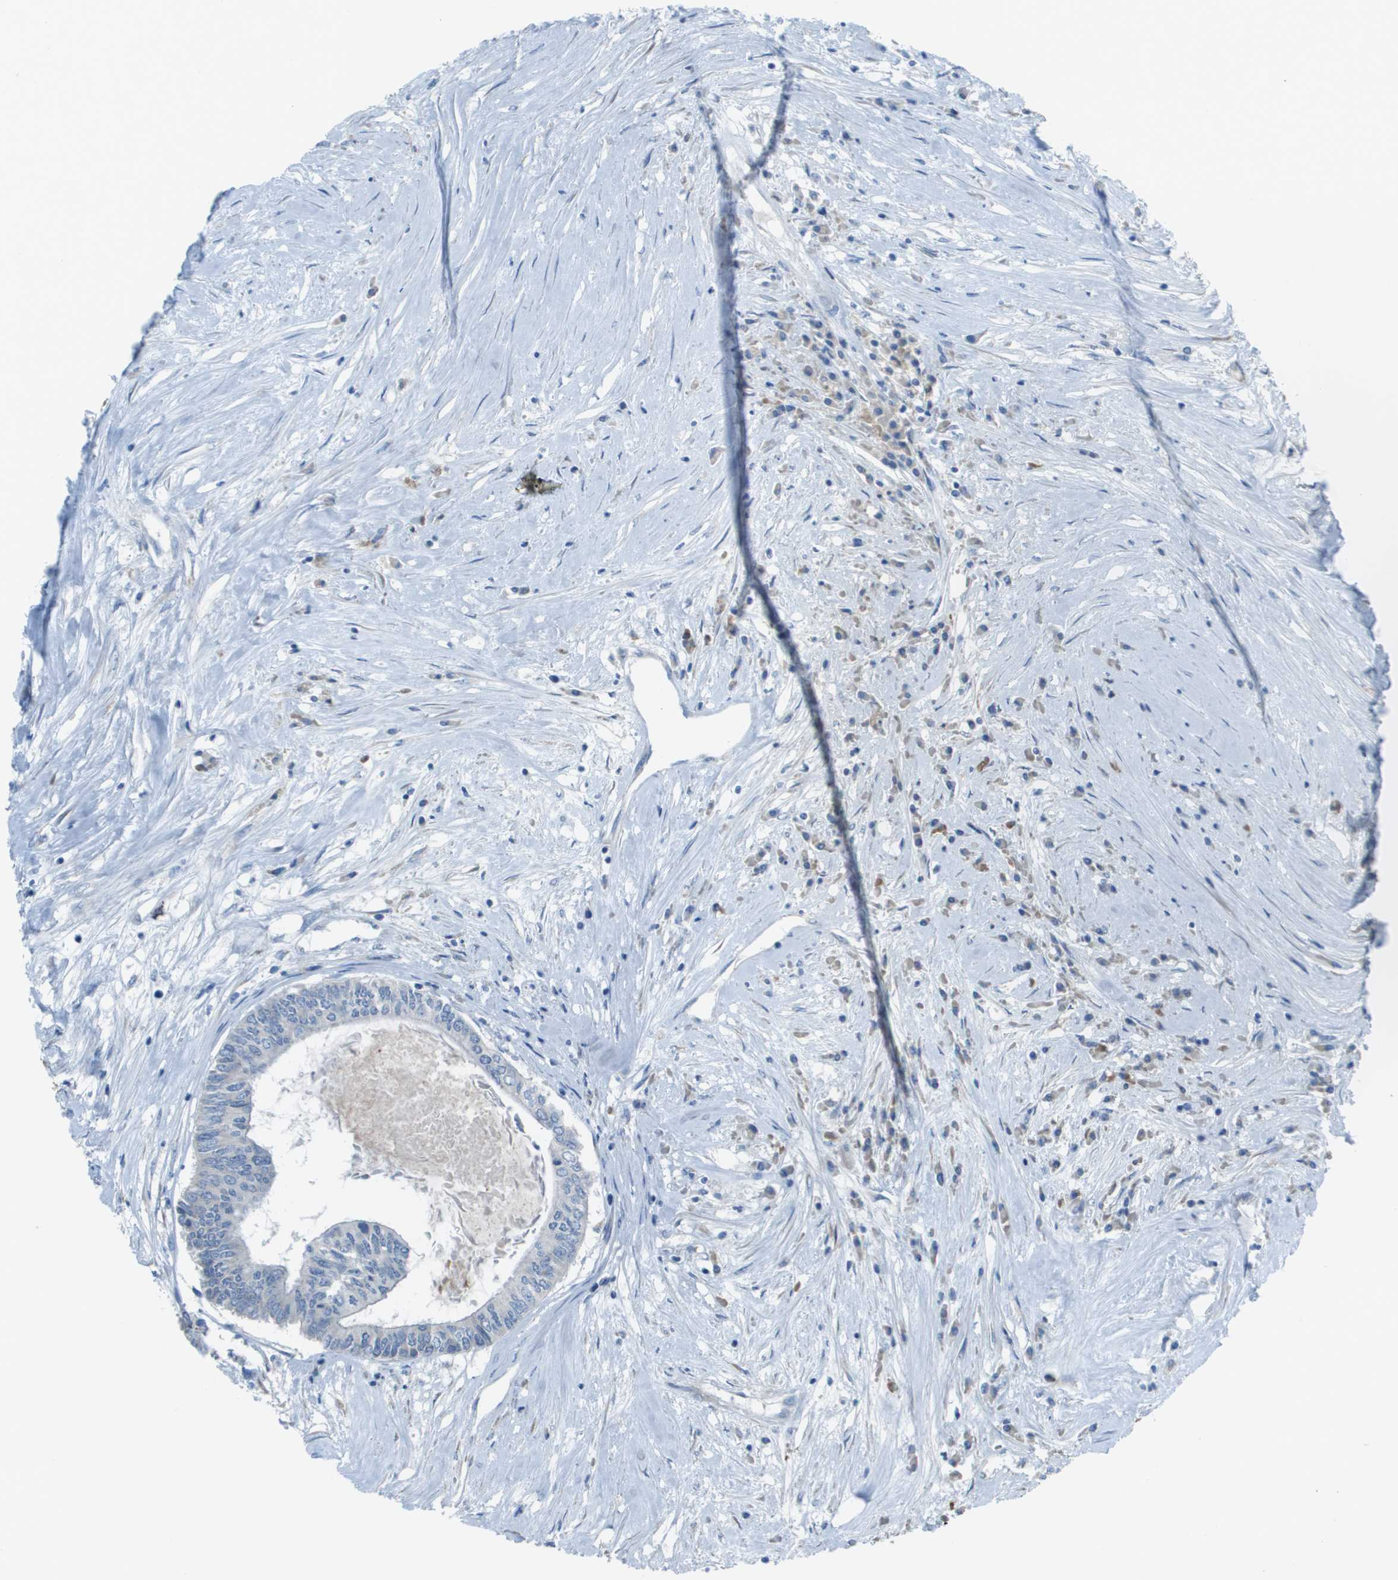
{"staining": {"intensity": "negative", "quantity": "none", "location": "none"}, "tissue": "colorectal cancer", "cell_type": "Tumor cells", "image_type": "cancer", "snomed": [{"axis": "morphology", "description": "Adenocarcinoma, NOS"}, {"axis": "topography", "description": "Rectum"}], "caption": "Tumor cells show no significant positivity in colorectal cancer.", "gene": "PTGDR2", "patient": {"sex": "male", "age": 63}}